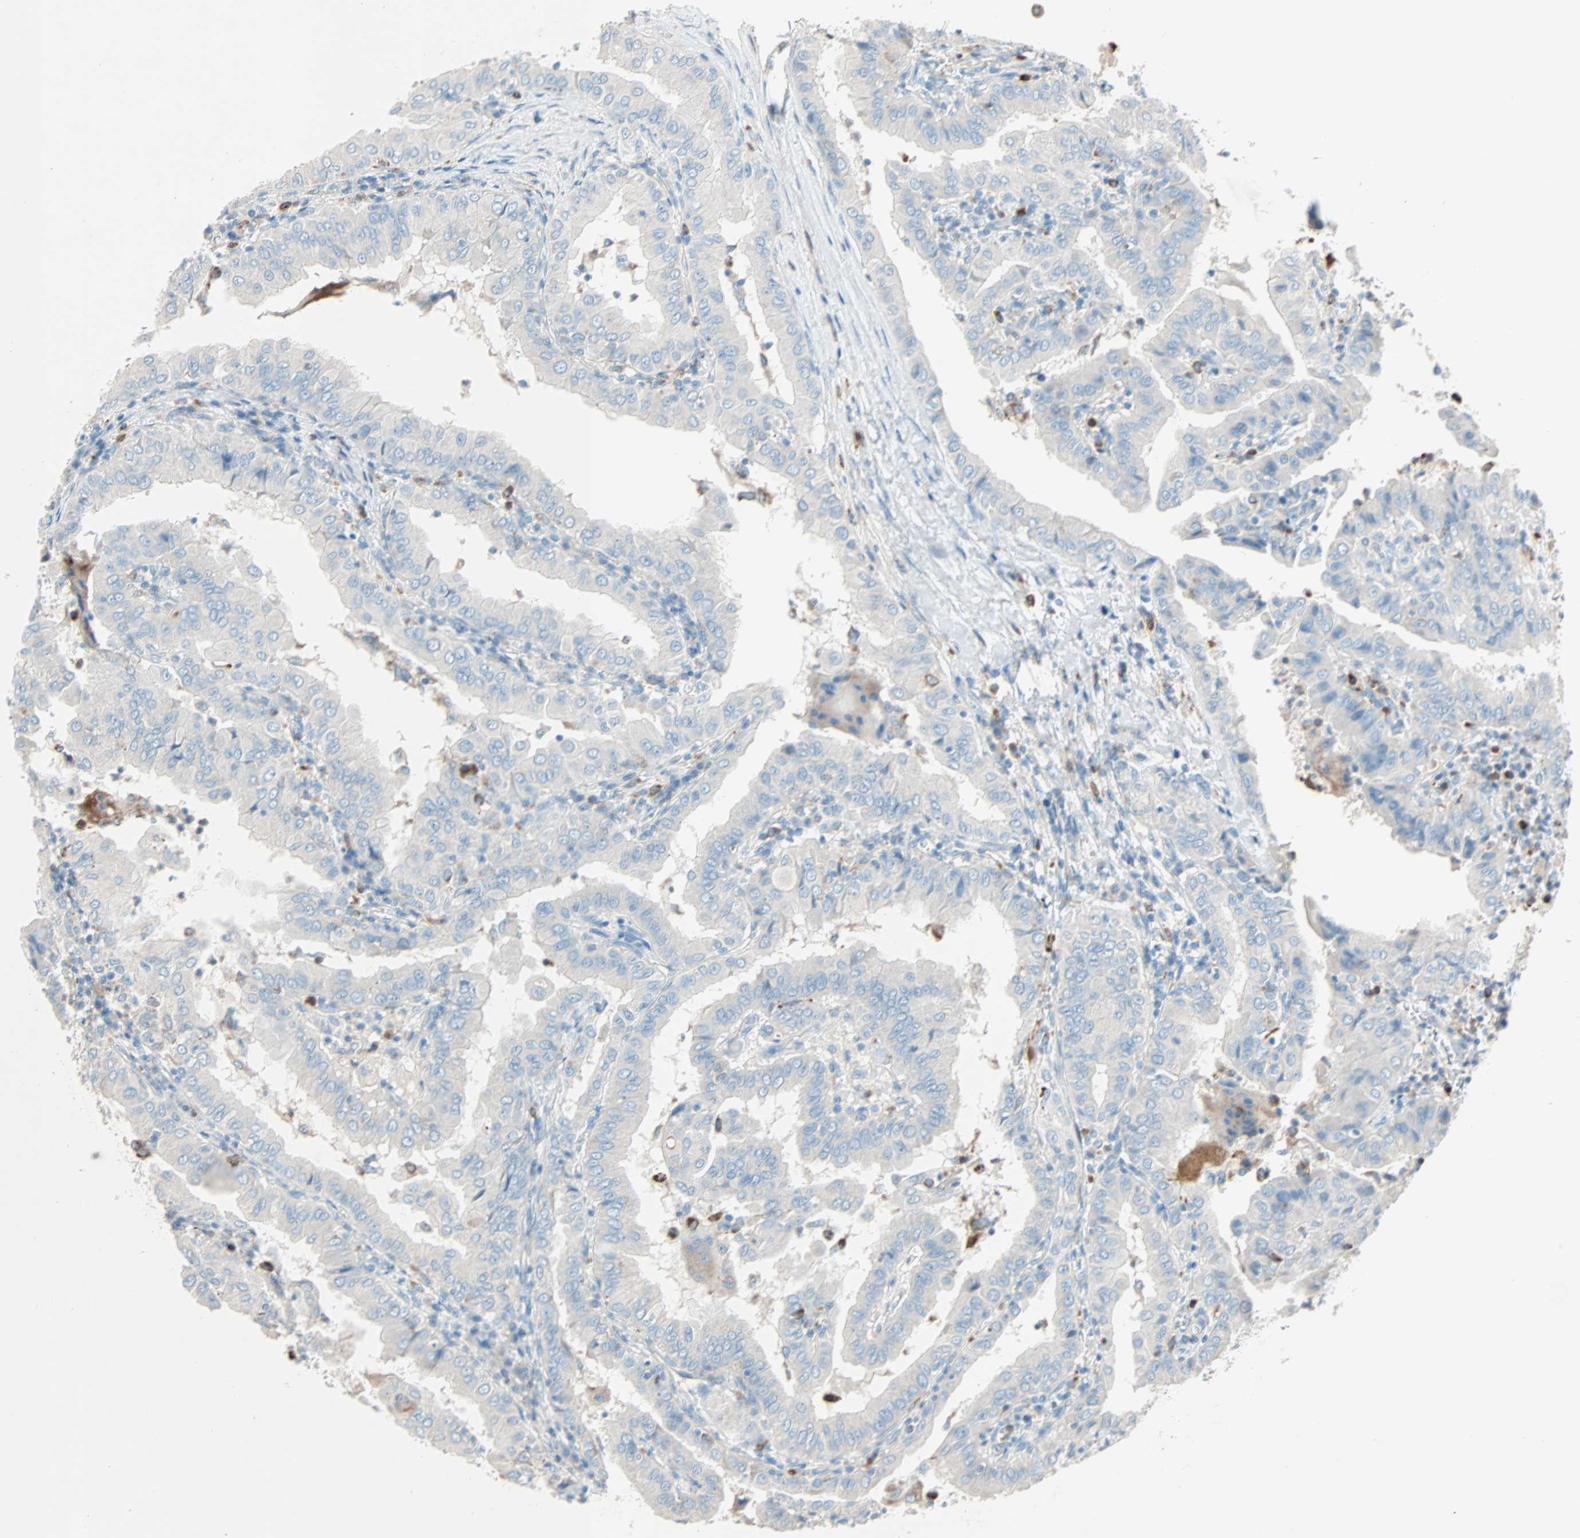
{"staining": {"intensity": "weak", "quantity": ">75%", "location": "cytoplasmic/membranous"}, "tissue": "thyroid cancer", "cell_type": "Tumor cells", "image_type": "cancer", "snomed": [{"axis": "morphology", "description": "Papillary adenocarcinoma, NOS"}, {"axis": "topography", "description": "Thyroid gland"}], "caption": "The photomicrograph exhibits immunohistochemical staining of thyroid cancer. There is weak cytoplasmic/membranous positivity is present in approximately >75% of tumor cells.", "gene": "LY6G6F", "patient": {"sex": "male", "age": 33}}